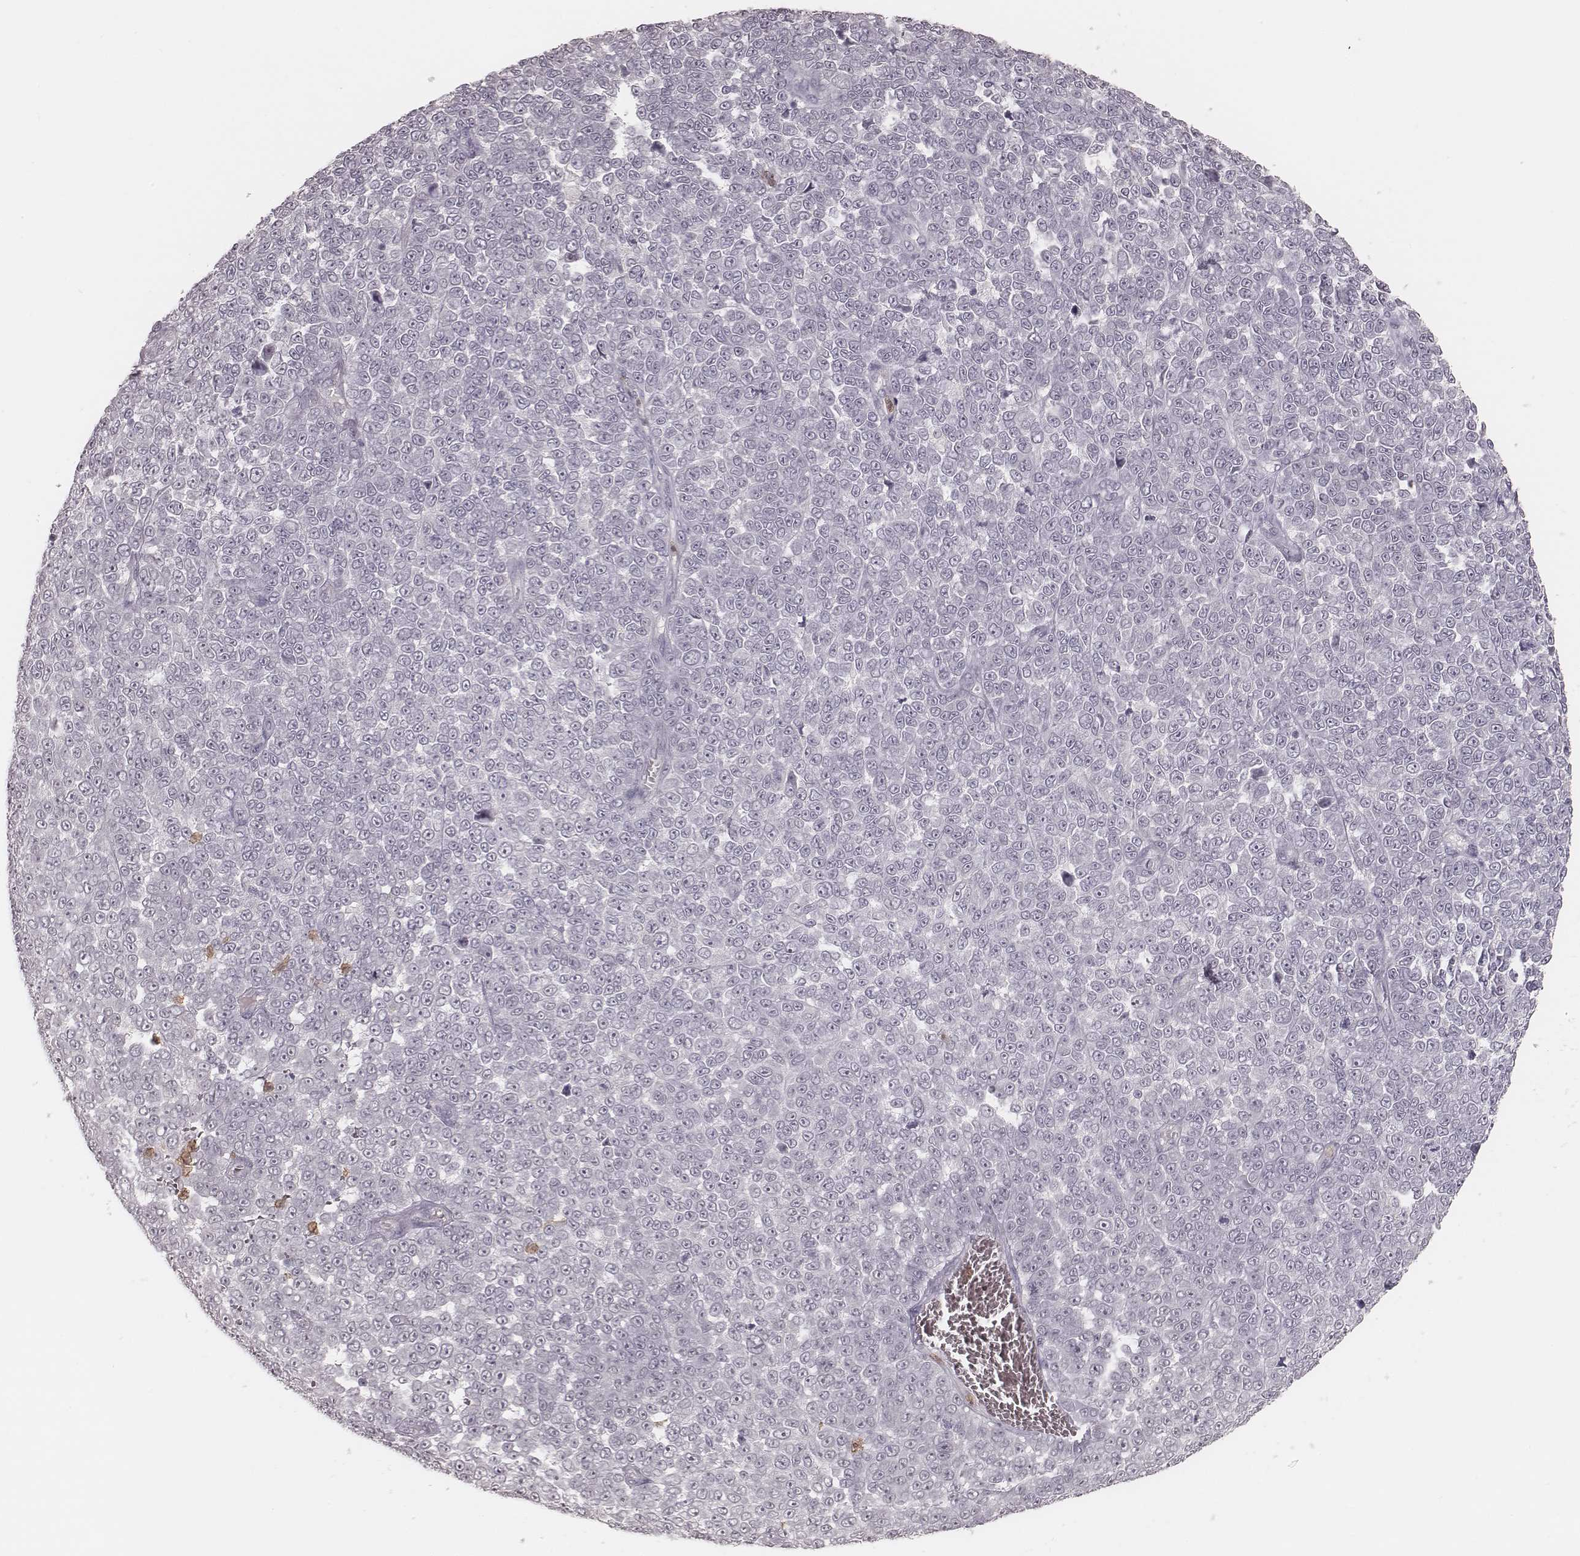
{"staining": {"intensity": "negative", "quantity": "none", "location": "none"}, "tissue": "melanoma", "cell_type": "Tumor cells", "image_type": "cancer", "snomed": [{"axis": "morphology", "description": "Malignant melanoma, NOS"}, {"axis": "topography", "description": "Skin"}], "caption": "Immunohistochemistry (IHC) of human melanoma reveals no staining in tumor cells.", "gene": "KITLG", "patient": {"sex": "female", "age": 95}}